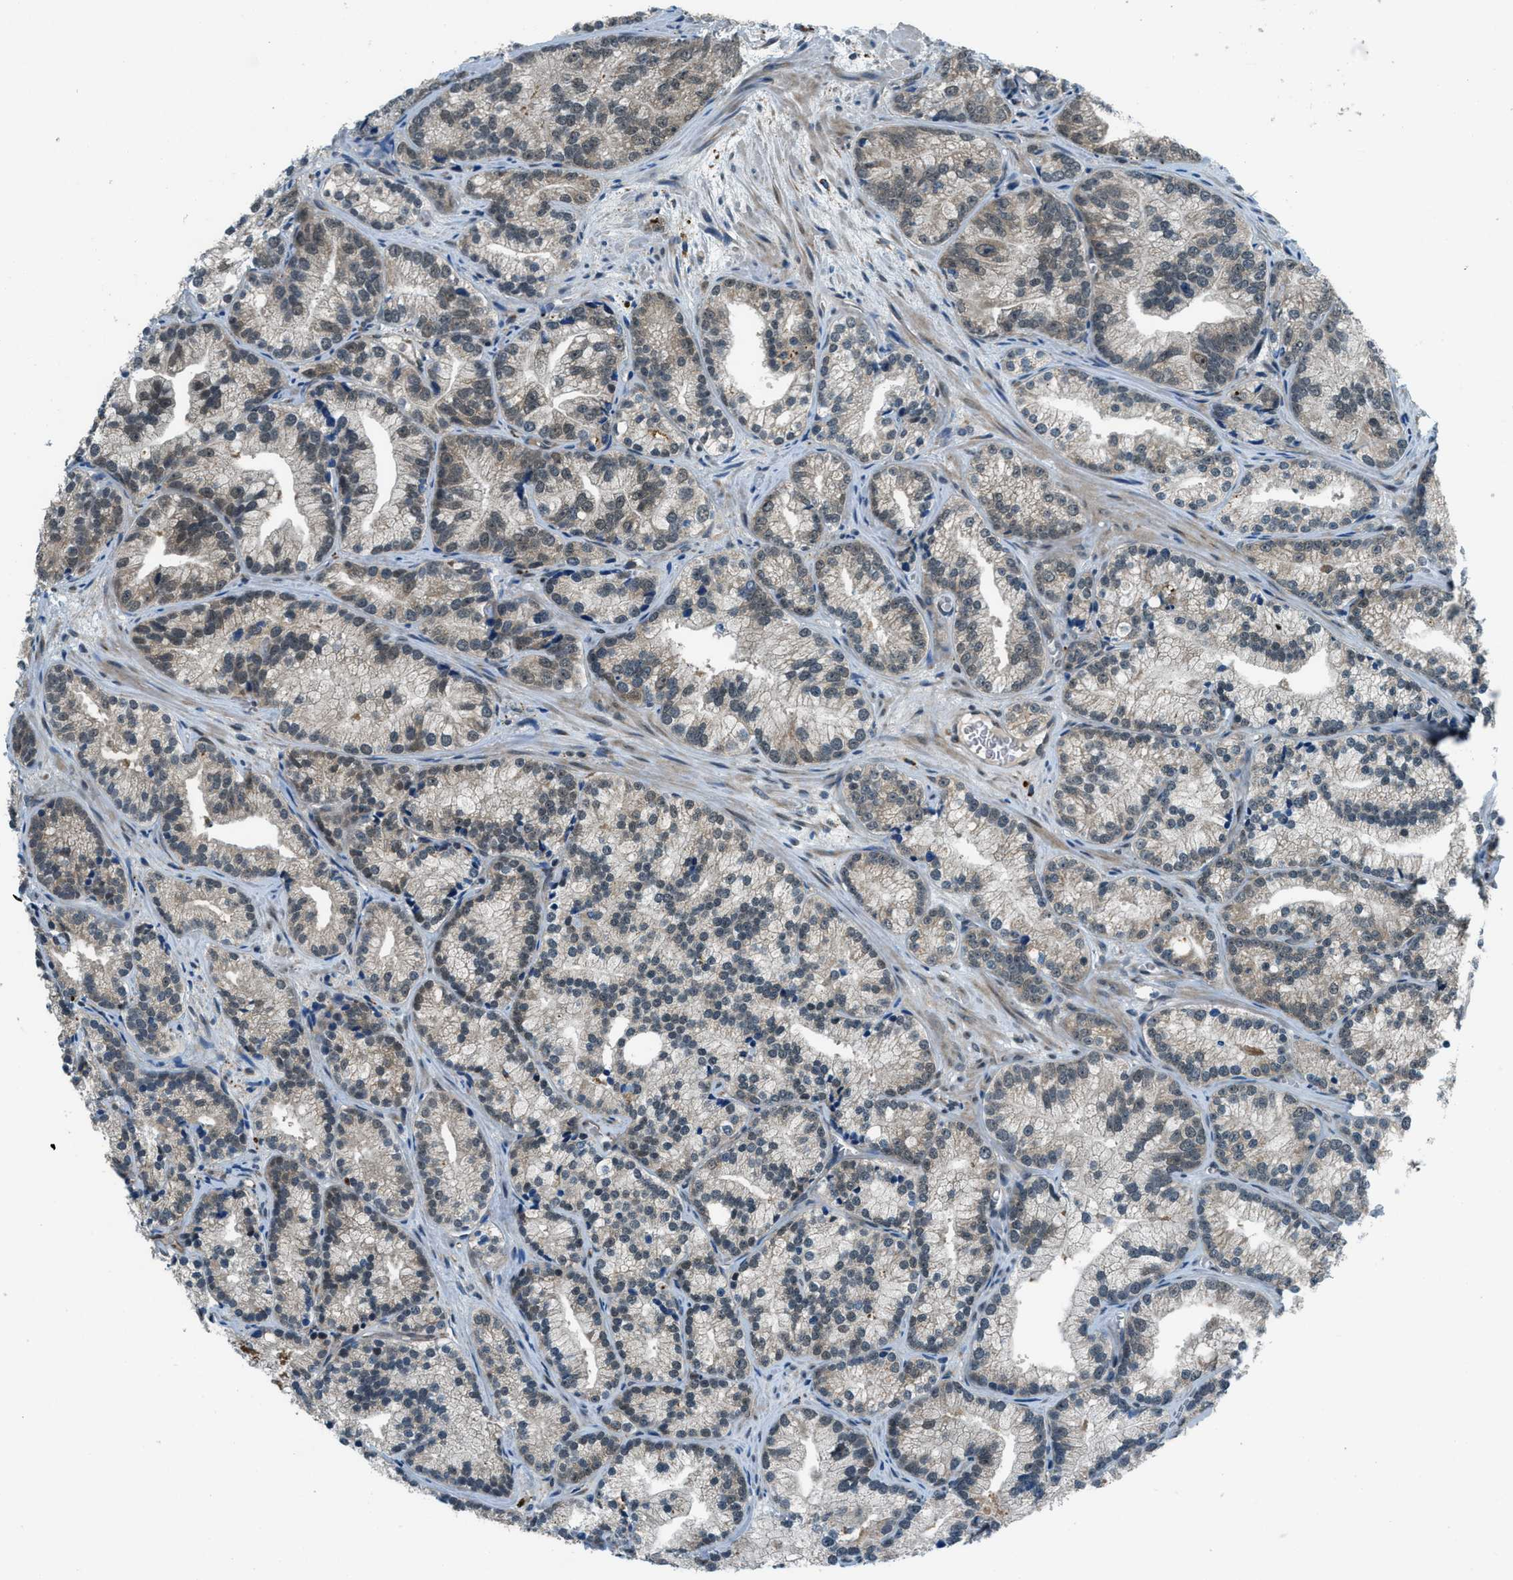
{"staining": {"intensity": "weak", "quantity": "<25%", "location": "cytoplasmic/membranous"}, "tissue": "prostate cancer", "cell_type": "Tumor cells", "image_type": "cancer", "snomed": [{"axis": "morphology", "description": "Adenocarcinoma, Low grade"}, {"axis": "topography", "description": "Prostate"}], "caption": "Tumor cells are negative for brown protein staining in prostate low-grade adenocarcinoma.", "gene": "GINM1", "patient": {"sex": "male", "age": 89}}